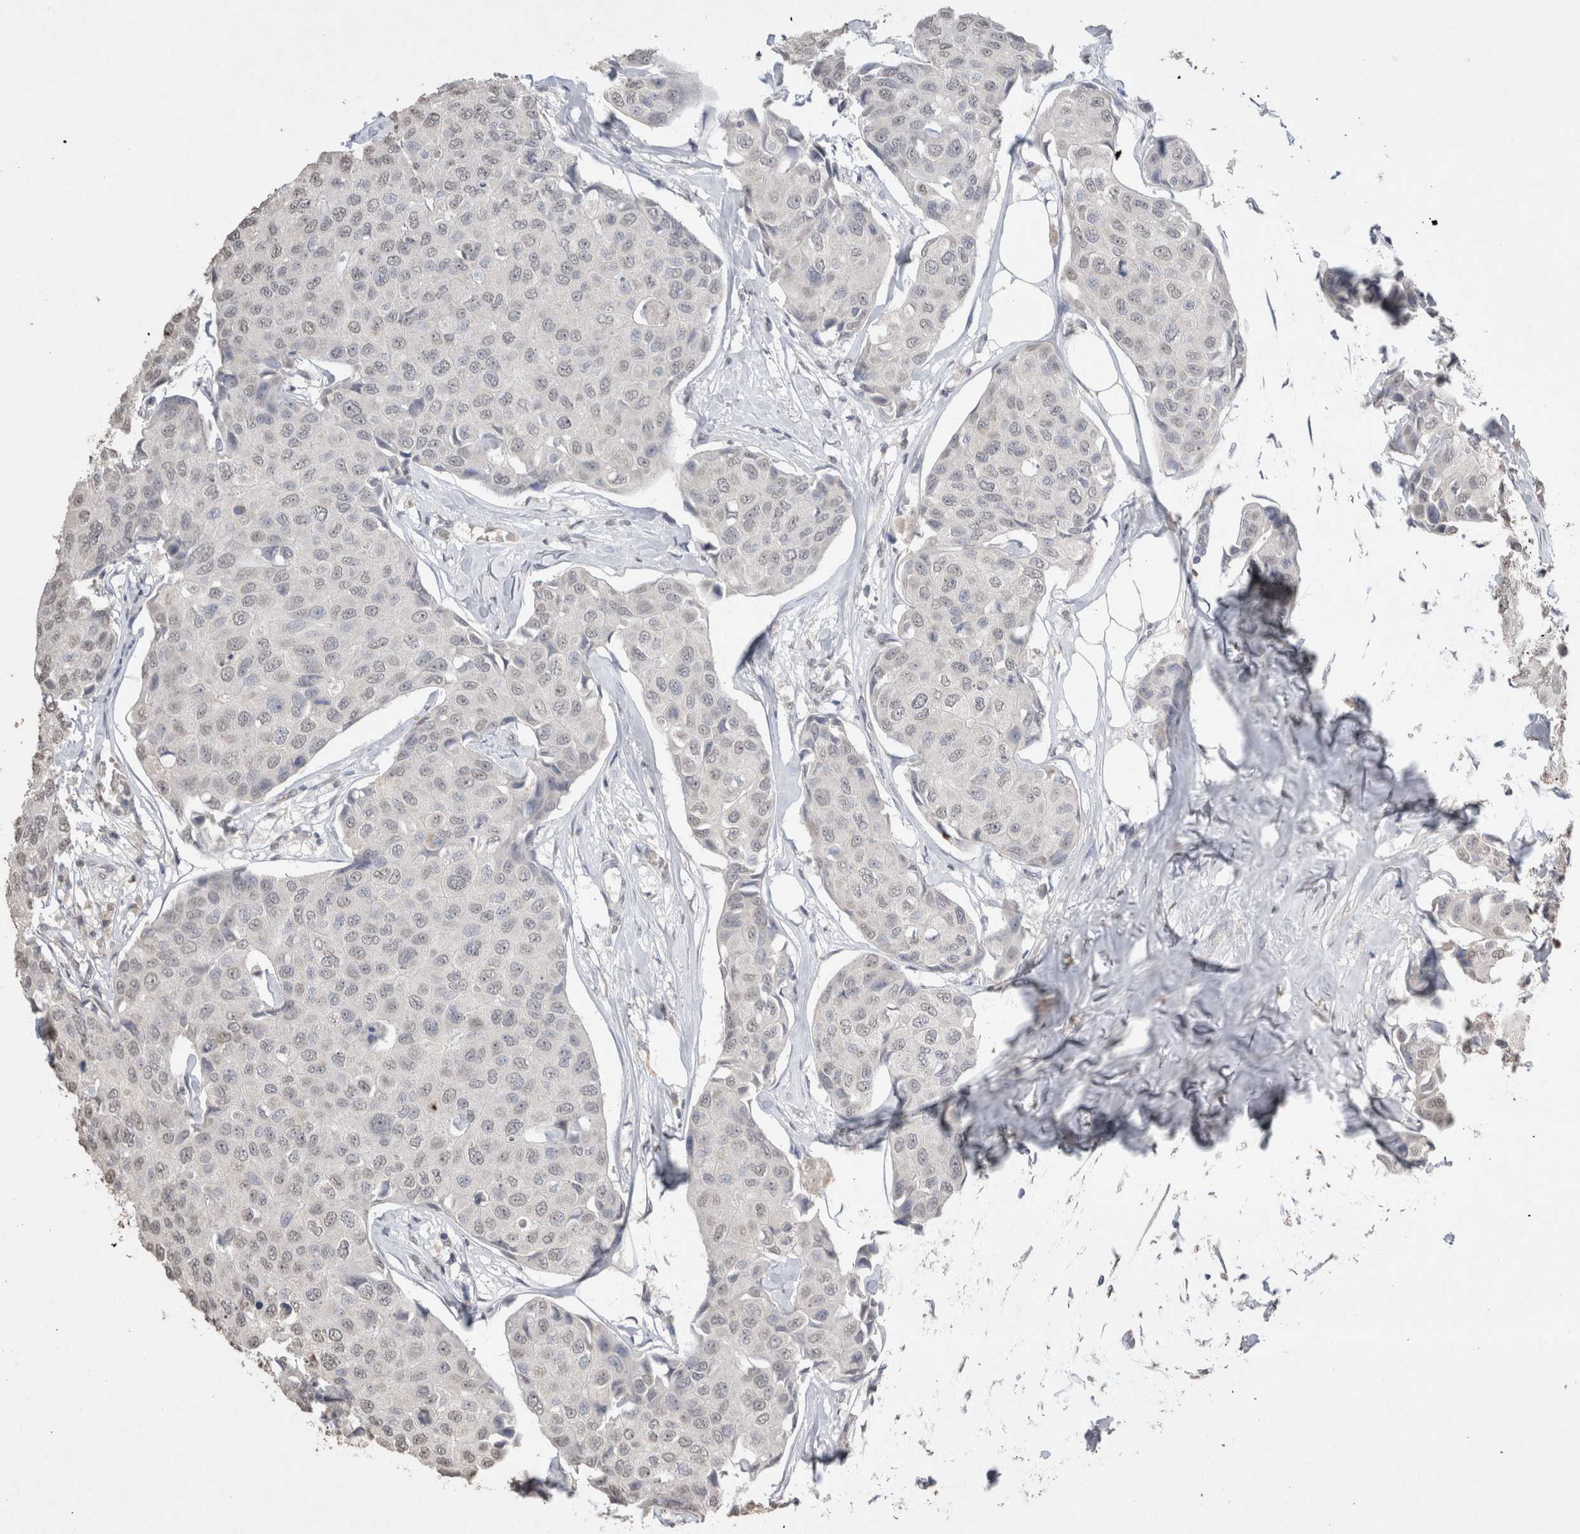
{"staining": {"intensity": "weak", "quantity": "<25%", "location": "nuclear"}, "tissue": "breast cancer", "cell_type": "Tumor cells", "image_type": "cancer", "snomed": [{"axis": "morphology", "description": "Duct carcinoma"}, {"axis": "topography", "description": "Breast"}], "caption": "A high-resolution micrograph shows IHC staining of breast invasive ductal carcinoma, which shows no significant staining in tumor cells.", "gene": "LGALS2", "patient": {"sex": "female", "age": 80}}